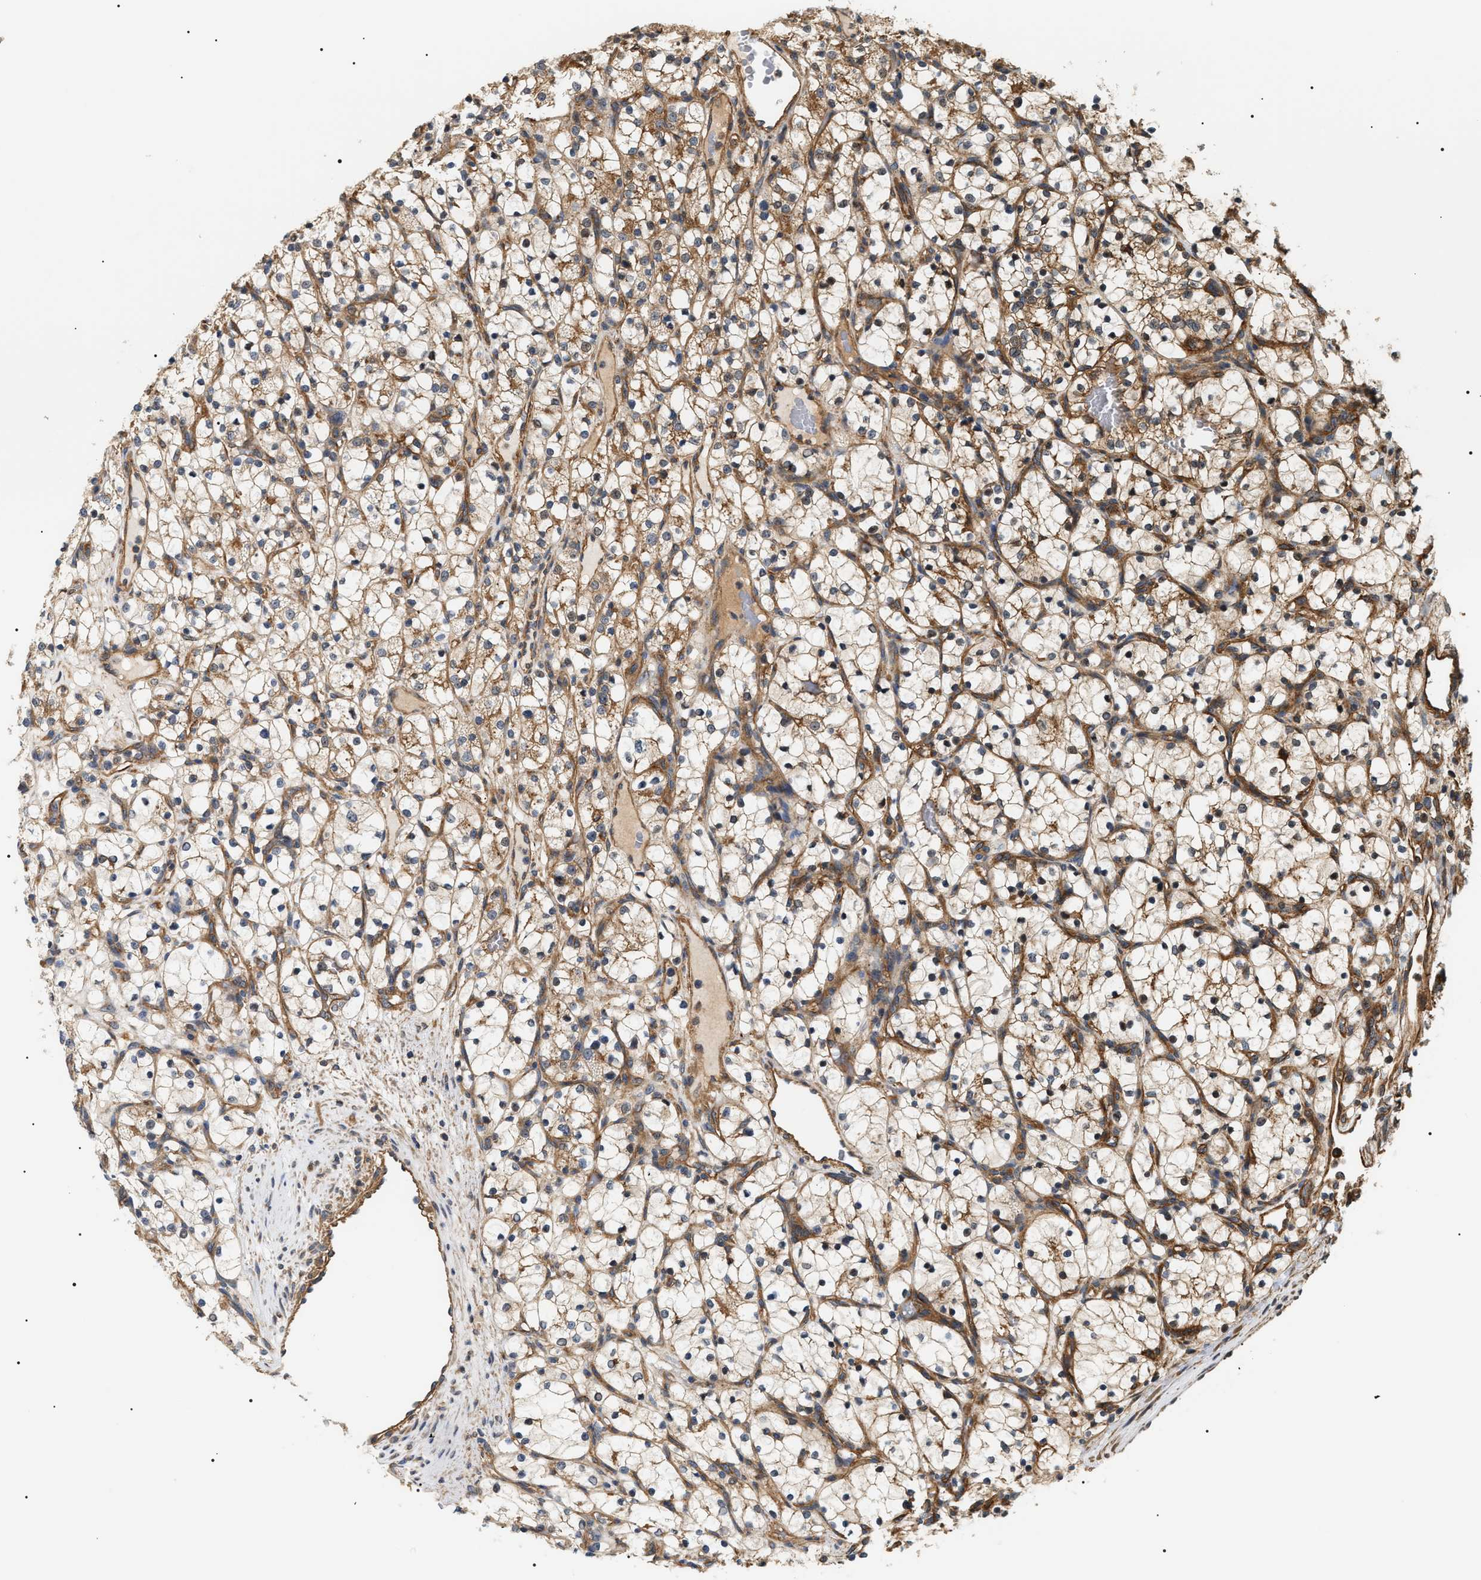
{"staining": {"intensity": "weak", "quantity": ">75%", "location": "cytoplasmic/membranous"}, "tissue": "renal cancer", "cell_type": "Tumor cells", "image_type": "cancer", "snomed": [{"axis": "morphology", "description": "Adenocarcinoma, NOS"}, {"axis": "topography", "description": "Kidney"}], "caption": "Immunohistochemical staining of renal cancer (adenocarcinoma) shows weak cytoplasmic/membranous protein staining in about >75% of tumor cells.", "gene": "SH3GLB2", "patient": {"sex": "female", "age": 69}}